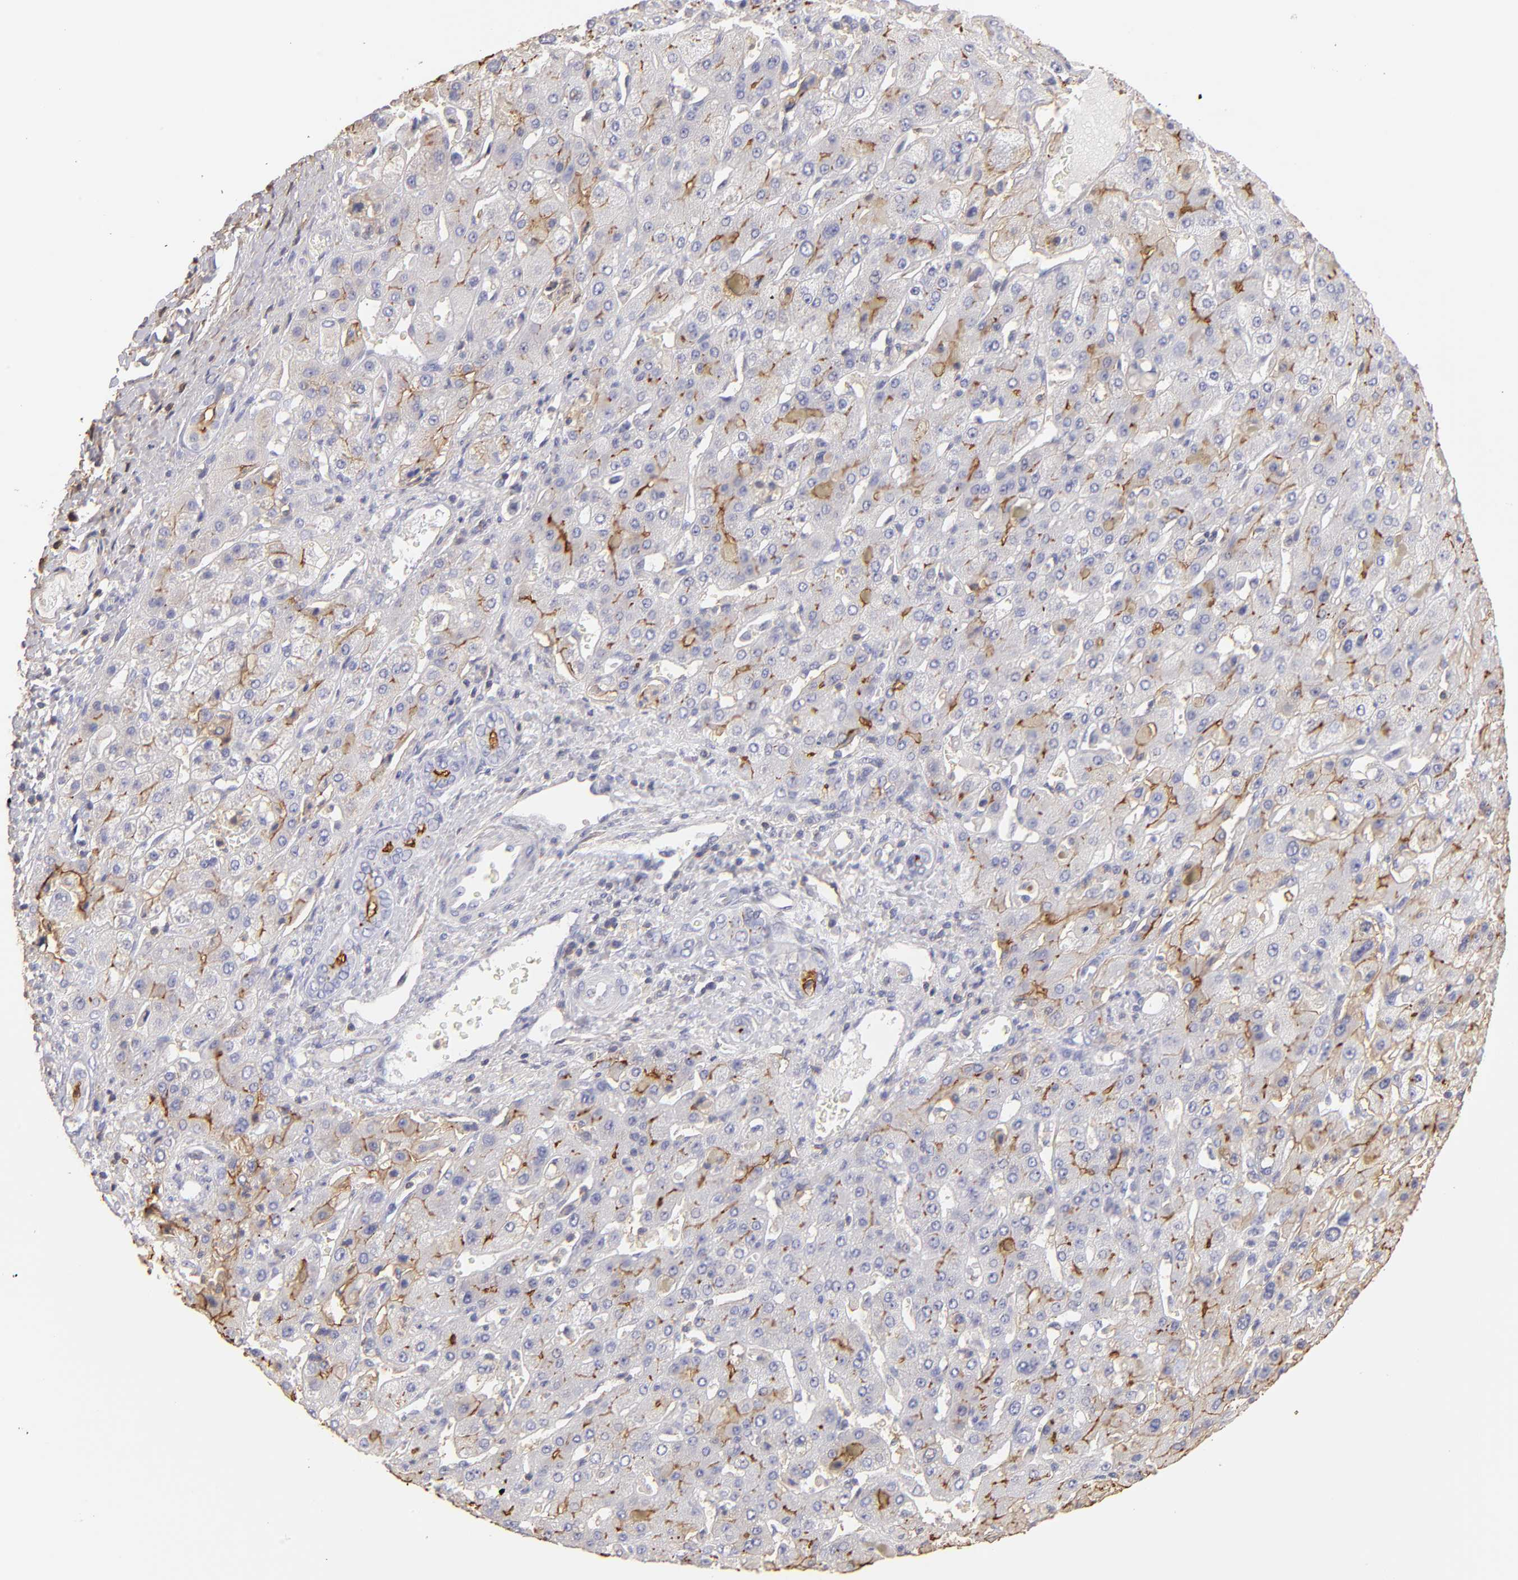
{"staining": {"intensity": "moderate", "quantity": "25%-75%", "location": "cytoplasmic/membranous"}, "tissue": "liver cancer", "cell_type": "Tumor cells", "image_type": "cancer", "snomed": [{"axis": "morphology", "description": "Cholangiocarcinoma"}, {"axis": "topography", "description": "Liver"}], "caption": "Immunohistochemistry of human liver cancer exhibits medium levels of moderate cytoplasmic/membranous positivity in about 25%-75% of tumor cells.", "gene": "ABCB1", "patient": {"sex": "female", "age": 52}}